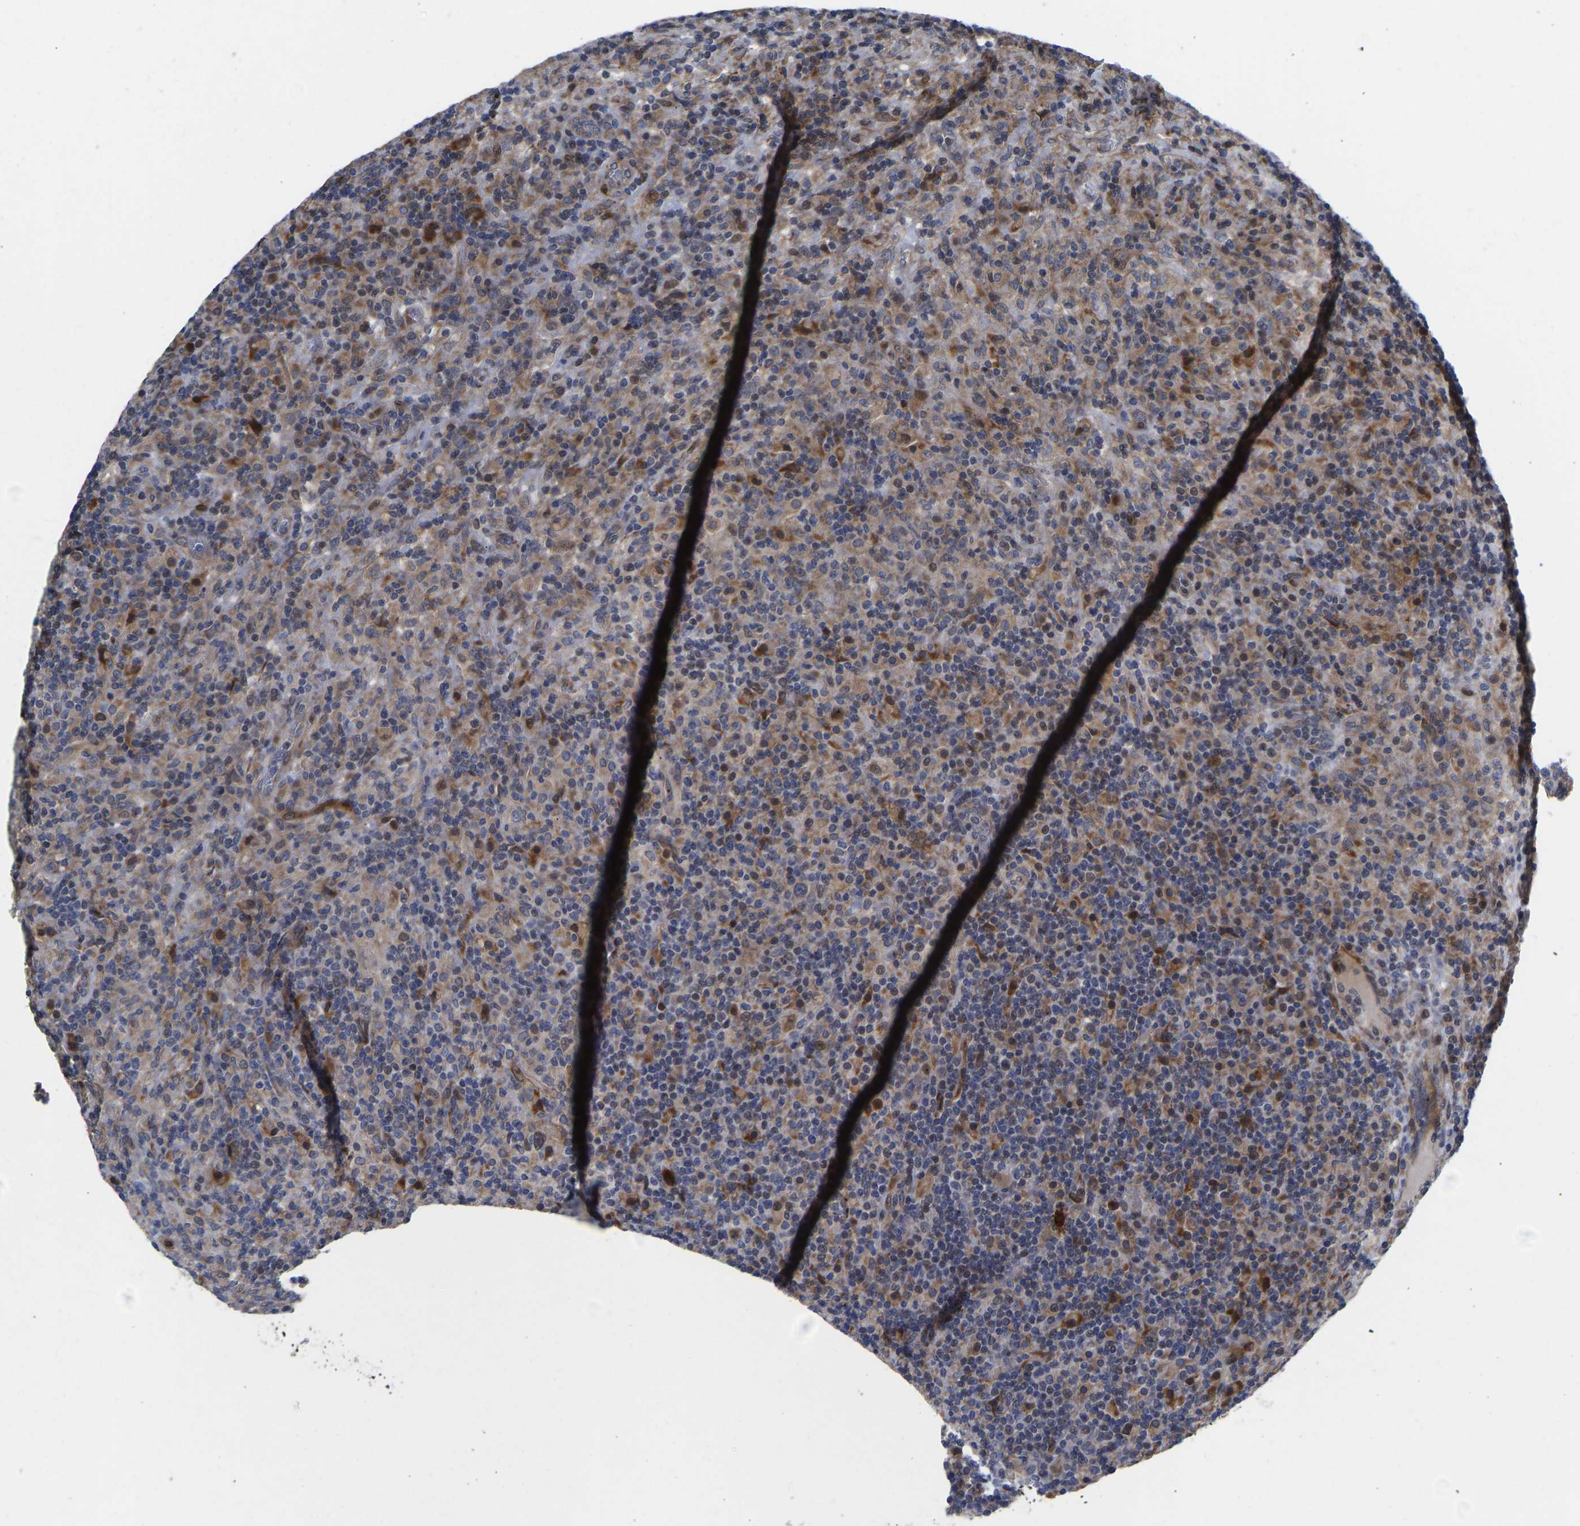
{"staining": {"intensity": "weak", "quantity": ">75%", "location": "cytoplasmic/membranous,nuclear"}, "tissue": "lymphoma", "cell_type": "Tumor cells", "image_type": "cancer", "snomed": [{"axis": "morphology", "description": "Hodgkin's disease, NOS"}, {"axis": "topography", "description": "Lymph node"}], "caption": "Human Hodgkin's disease stained for a protein (brown) demonstrates weak cytoplasmic/membranous and nuclear positive staining in approximately >75% of tumor cells.", "gene": "TMEM38B", "patient": {"sex": "male", "age": 70}}